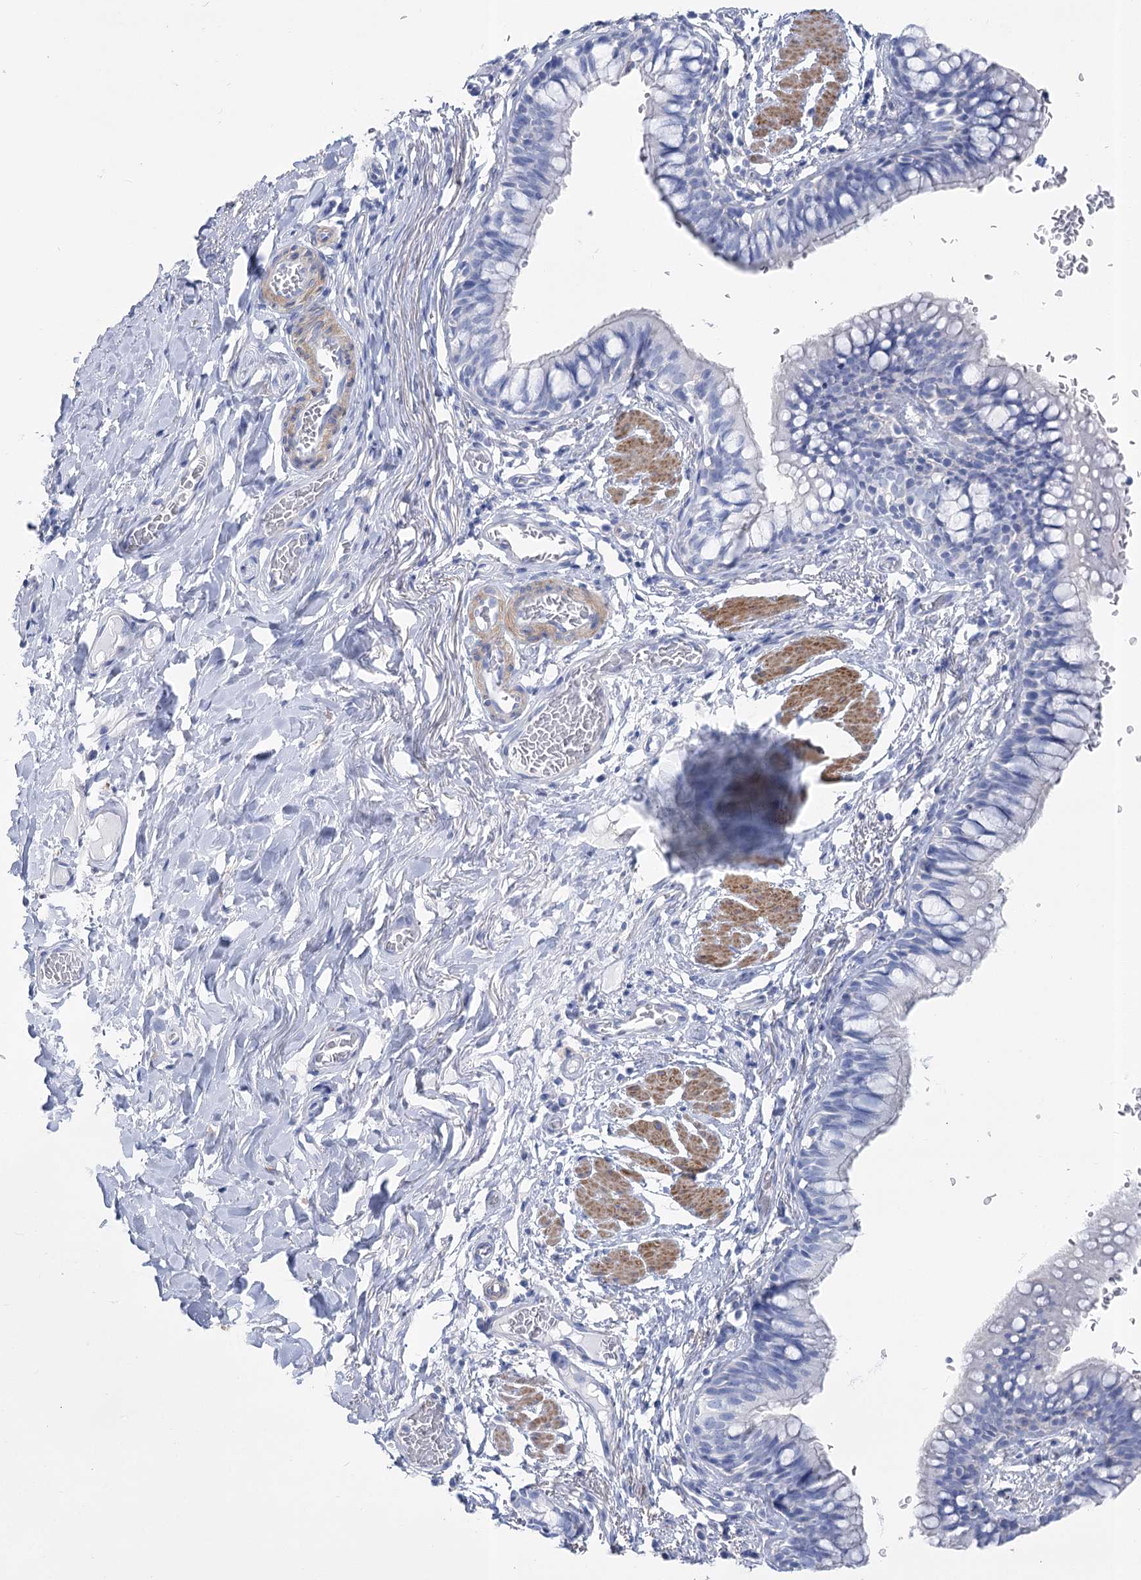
{"staining": {"intensity": "negative", "quantity": "none", "location": "none"}, "tissue": "bronchus", "cell_type": "Respiratory epithelial cells", "image_type": "normal", "snomed": [{"axis": "morphology", "description": "Normal tissue, NOS"}, {"axis": "topography", "description": "Cartilage tissue"}, {"axis": "topography", "description": "Bronchus"}], "caption": "Unremarkable bronchus was stained to show a protein in brown. There is no significant staining in respiratory epithelial cells. (DAB (3,3'-diaminobenzidine) IHC with hematoxylin counter stain).", "gene": "PCDHA1", "patient": {"sex": "female", "age": 36}}